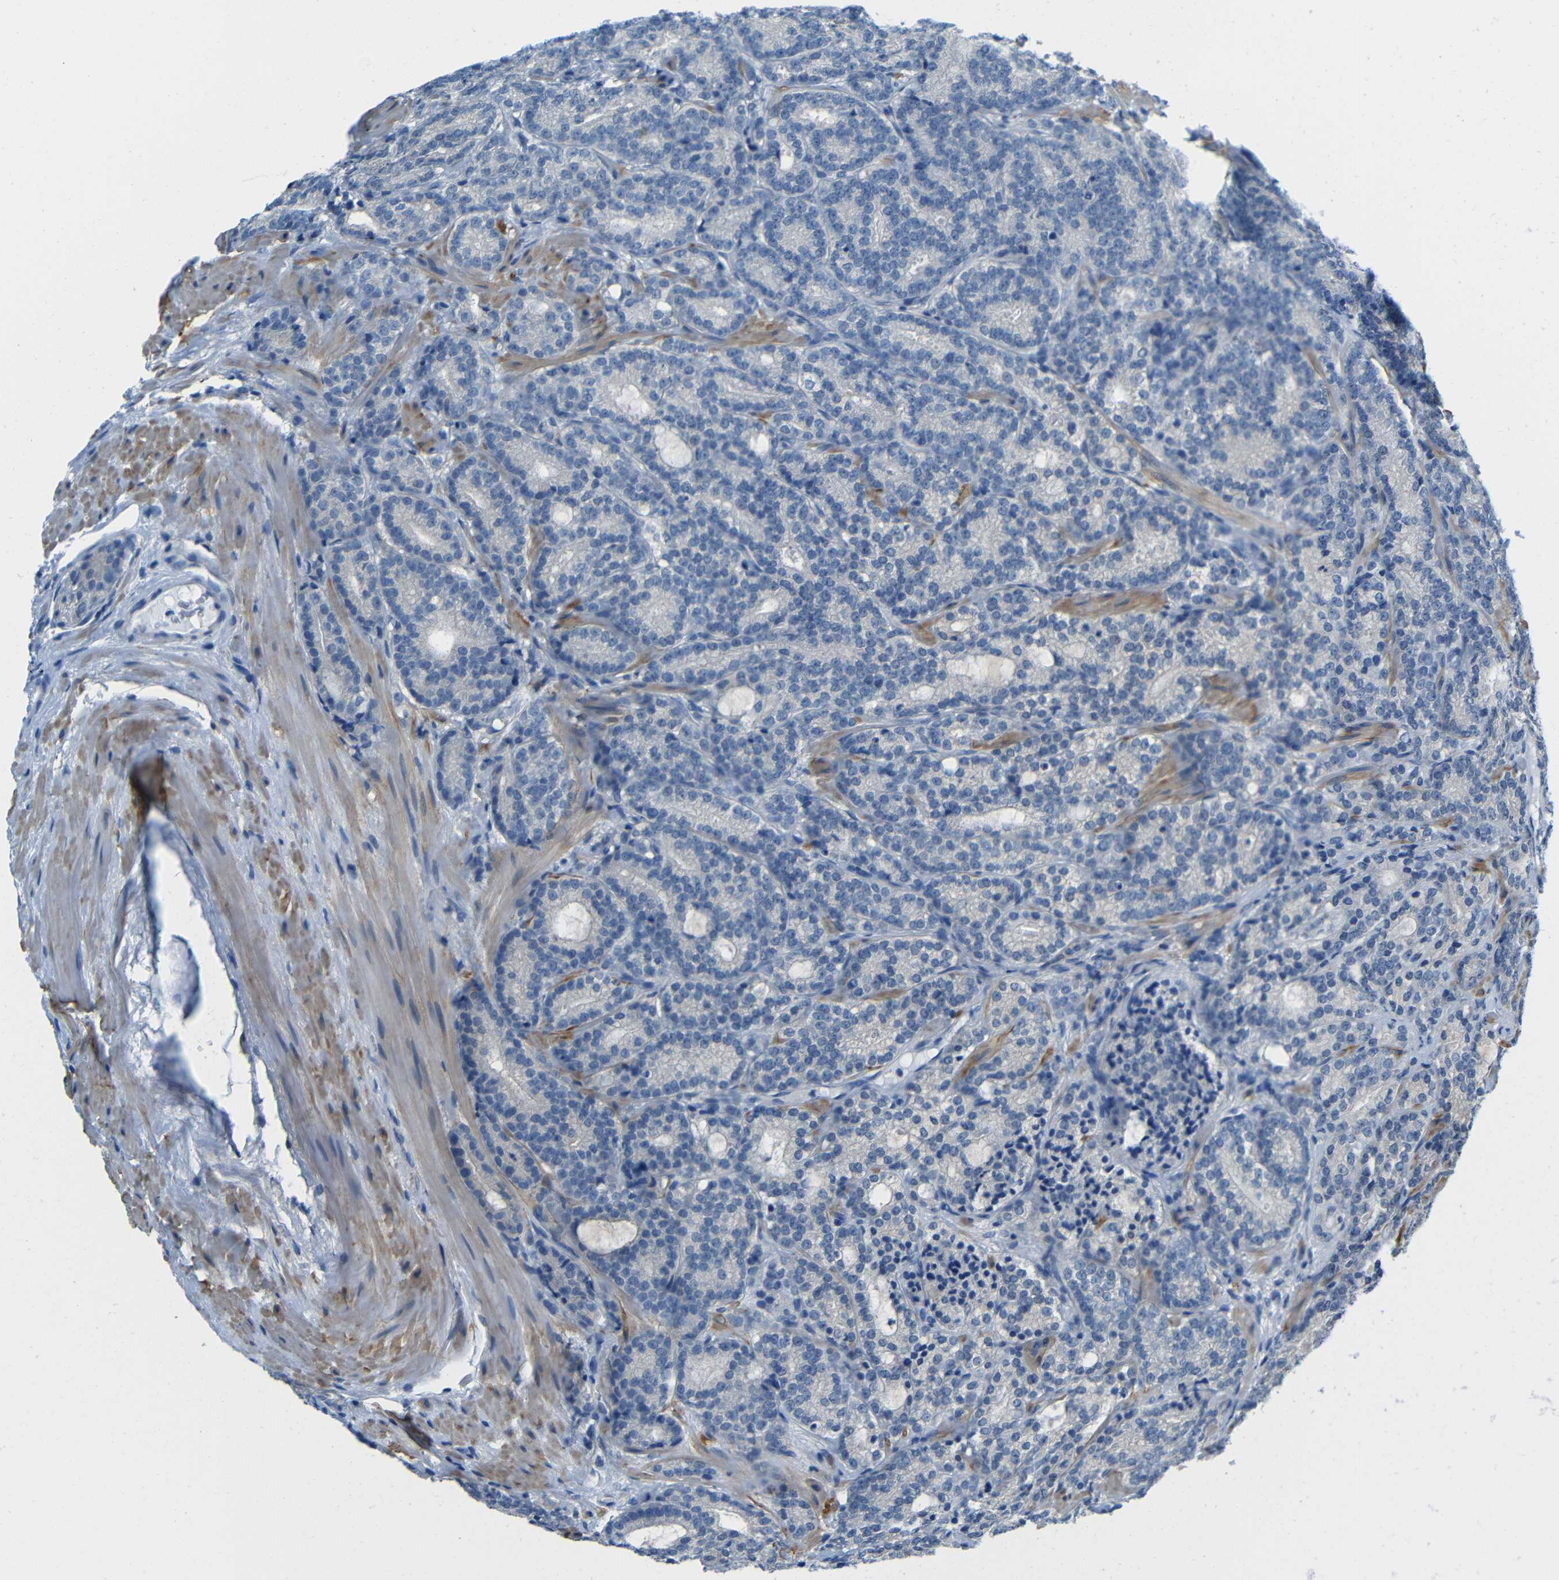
{"staining": {"intensity": "negative", "quantity": "none", "location": "none"}, "tissue": "prostate cancer", "cell_type": "Tumor cells", "image_type": "cancer", "snomed": [{"axis": "morphology", "description": "Adenocarcinoma, High grade"}, {"axis": "topography", "description": "Prostate"}], "caption": "This micrograph is of prostate cancer stained with immunohistochemistry (IHC) to label a protein in brown with the nuclei are counter-stained blue. There is no positivity in tumor cells. (DAB immunohistochemistry (IHC) with hematoxylin counter stain).", "gene": "NEGR1", "patient": {"sex": "male", "age": 61}}